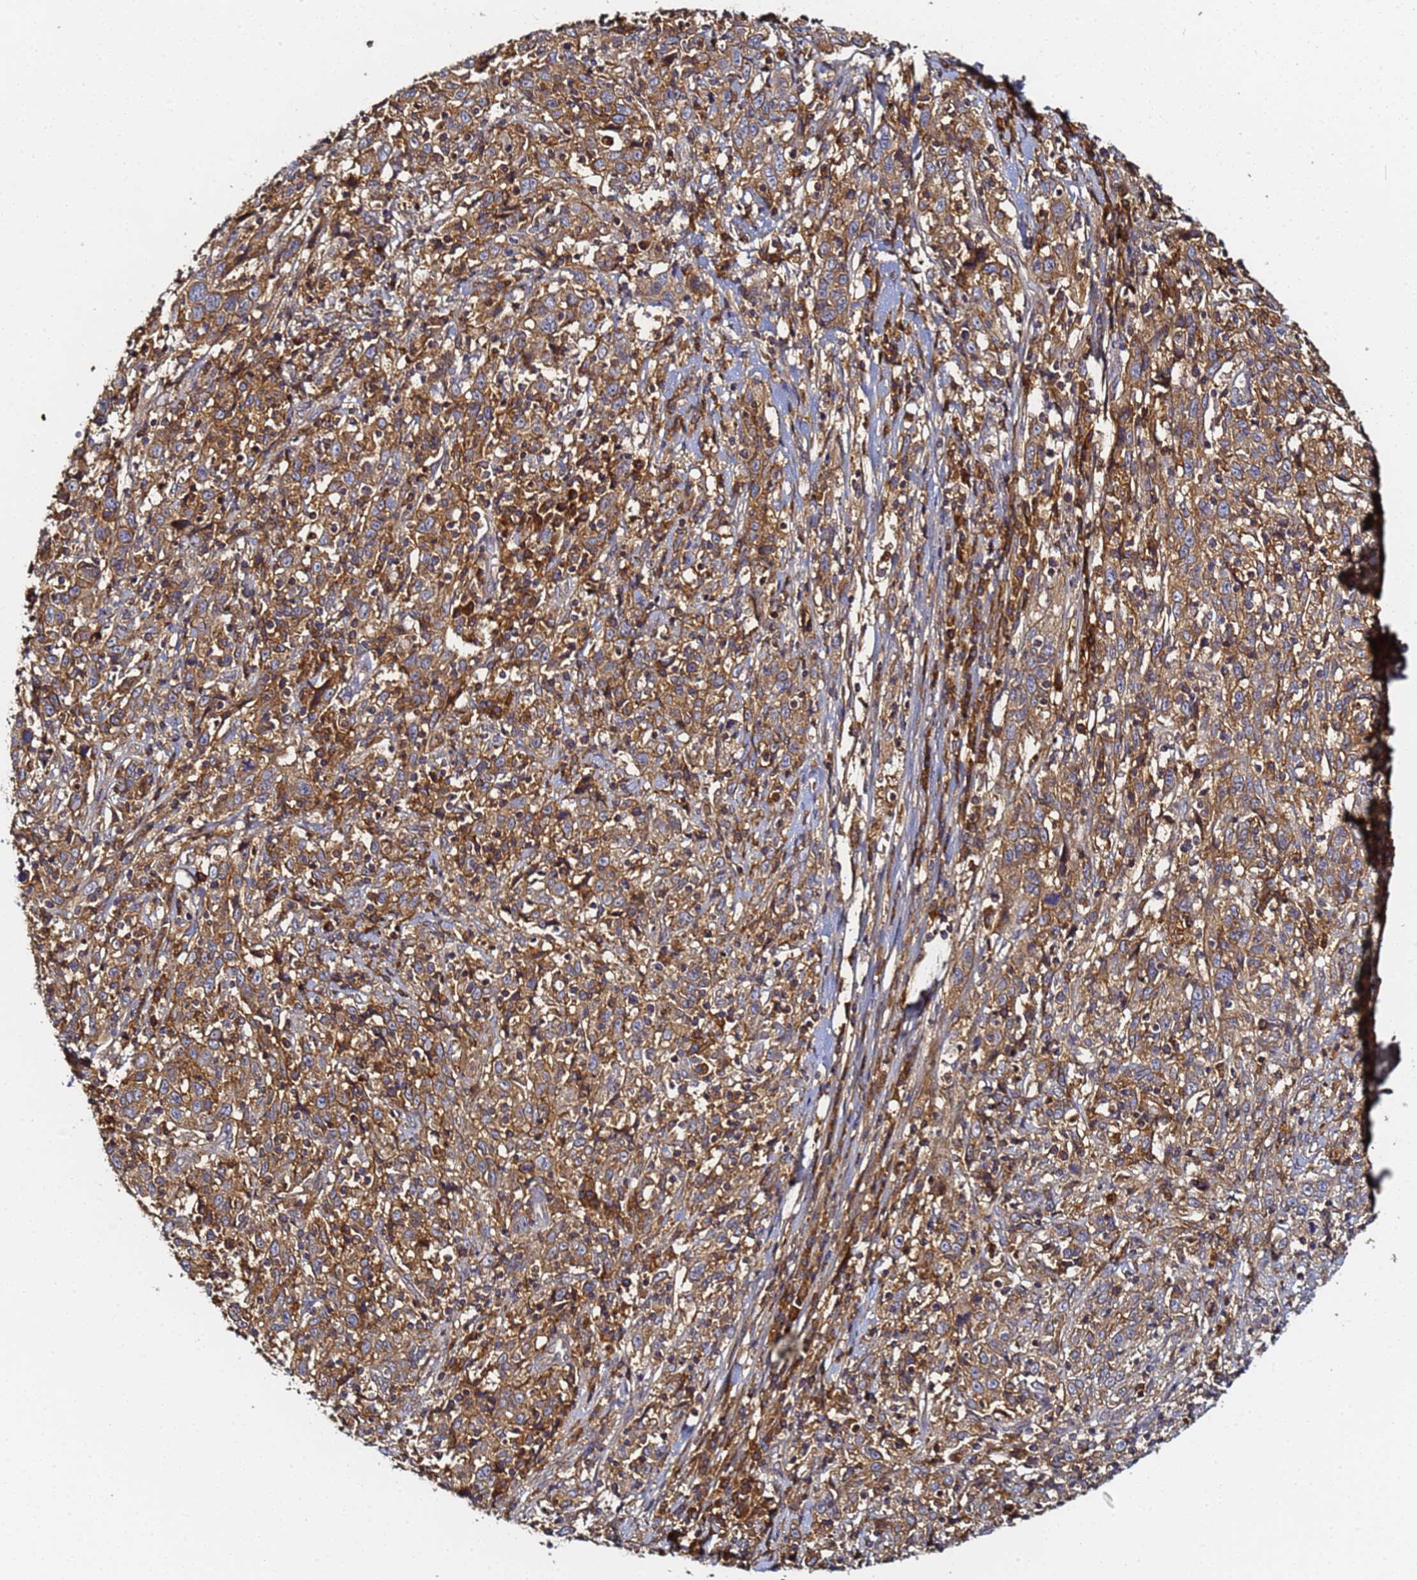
{"staining": {"intensity": "moderate", "quantity": ">75%", "location": "cytoplasmic/membranous"}, "tissue": "cervical cancer", "cell_type": "Tumor cells", "image_type": "cancer", "snomed": [{"axis": "morphology", "description": "Squamous cell carcinoma, NOS"}, {"axis": "topography", "description": "Cervix"}], "caption": "The histopathology image reveals a brown stain indicating the presence of a protein in the cytoplasmic/membranous of tumor cells in cervical cancer. The staining was performed using DAB (3,3'-diaminobenzidine), with brown indicating positive protein expression. Nuclei are stained blue with hematoxylin.", "gene": "LRRC69", "patient": {"sex": "female", "age": 46}}